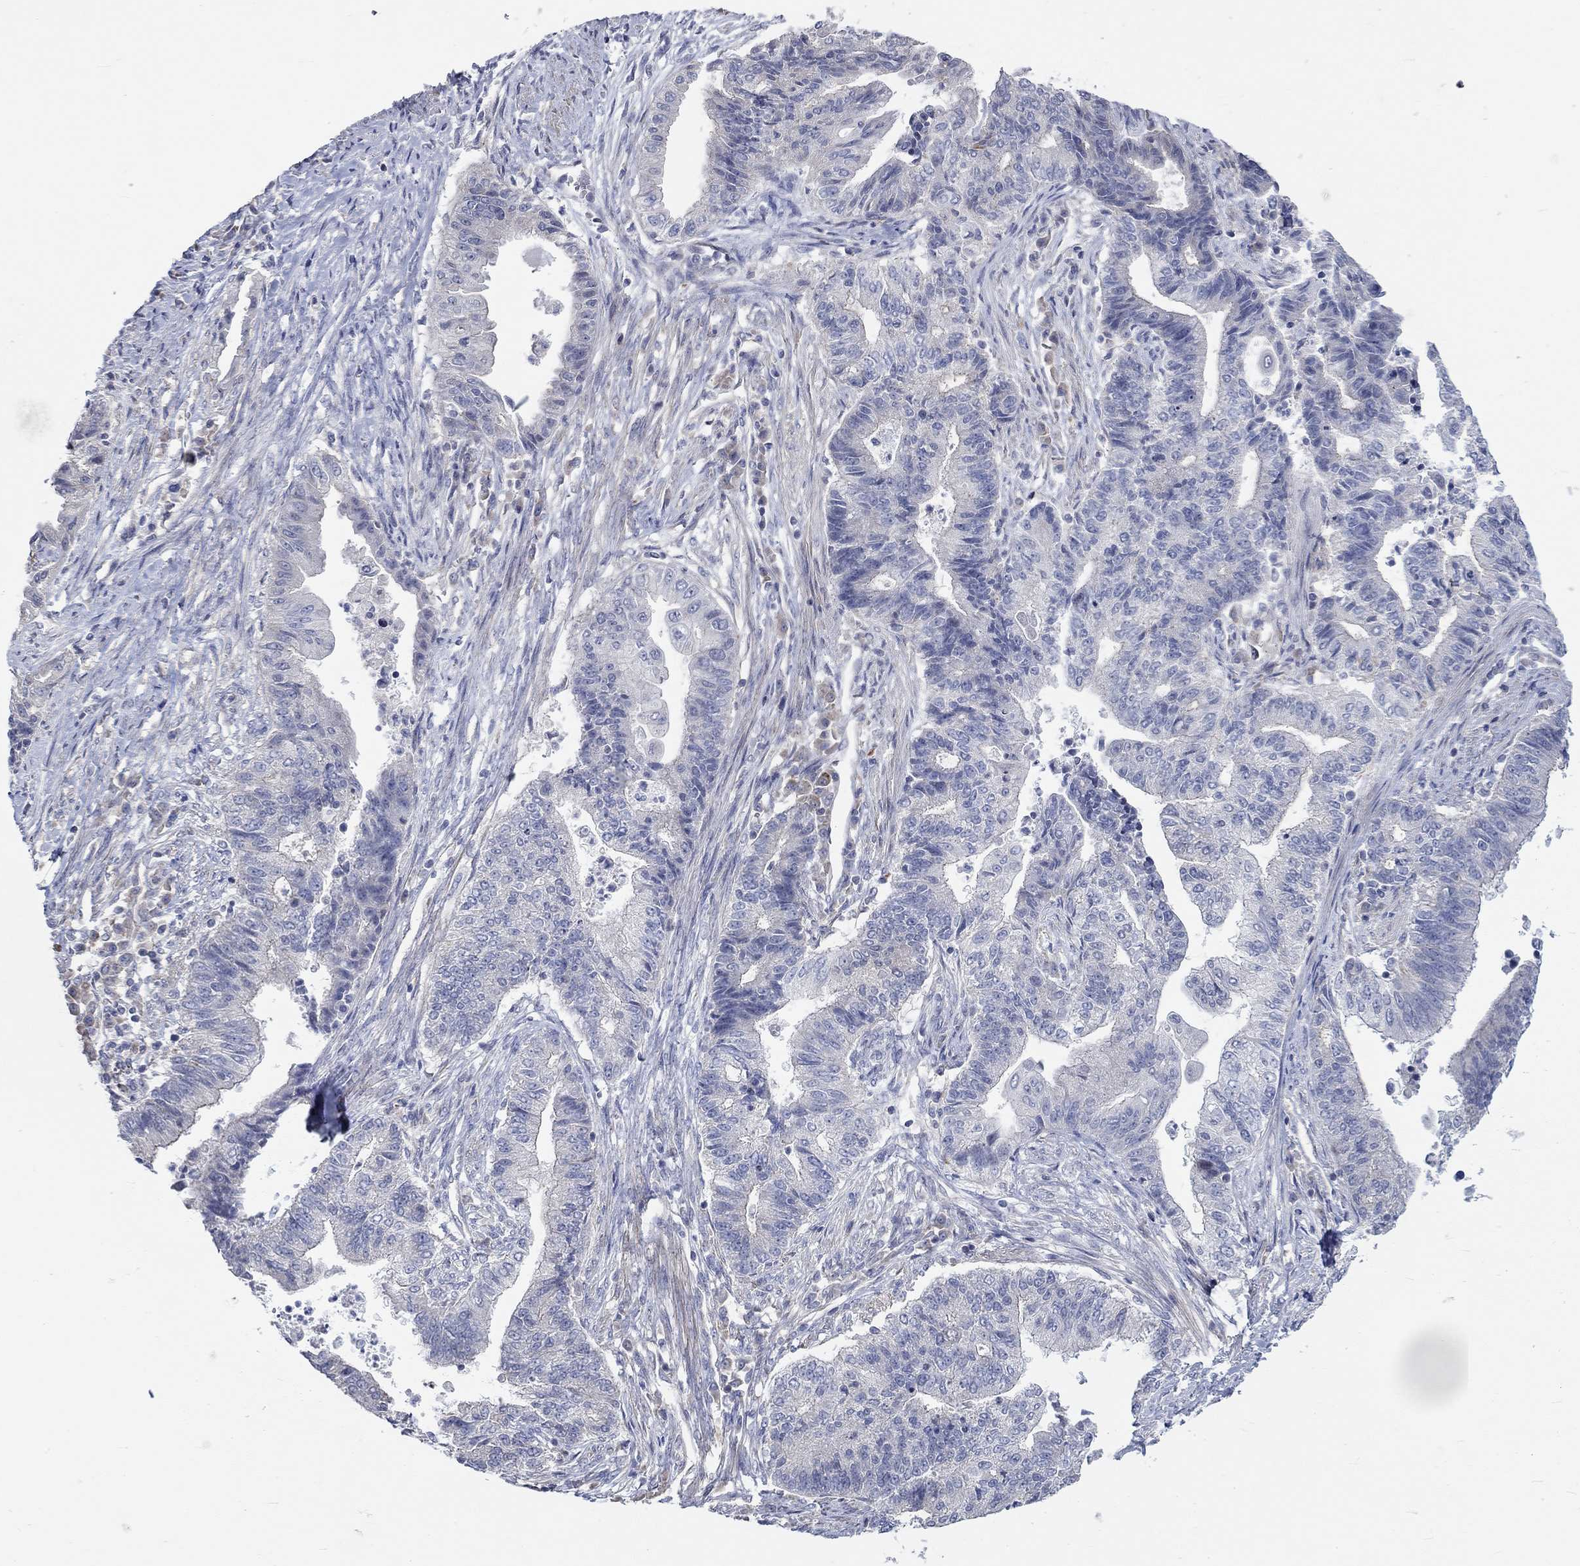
{"staining": {"intensity": "negative", "quantity": "none", "location": "none"}, "tissue": "endometrial cancer", "cell_type": "Tumor cells", "image_type": "cancer", "snomed": [{"axis": "morphology", "description": "Adenocarcinoma, NOS"}, {"axis": "topography", "description": "Uterus"}, {"axis": "topography", "description": "Endometrium"}], "caption": "The image shows no staining of tumor cells in endometrial cancer.", "gene": "PCDHGA10", "patient": {"sex": "female", "age": 54}}